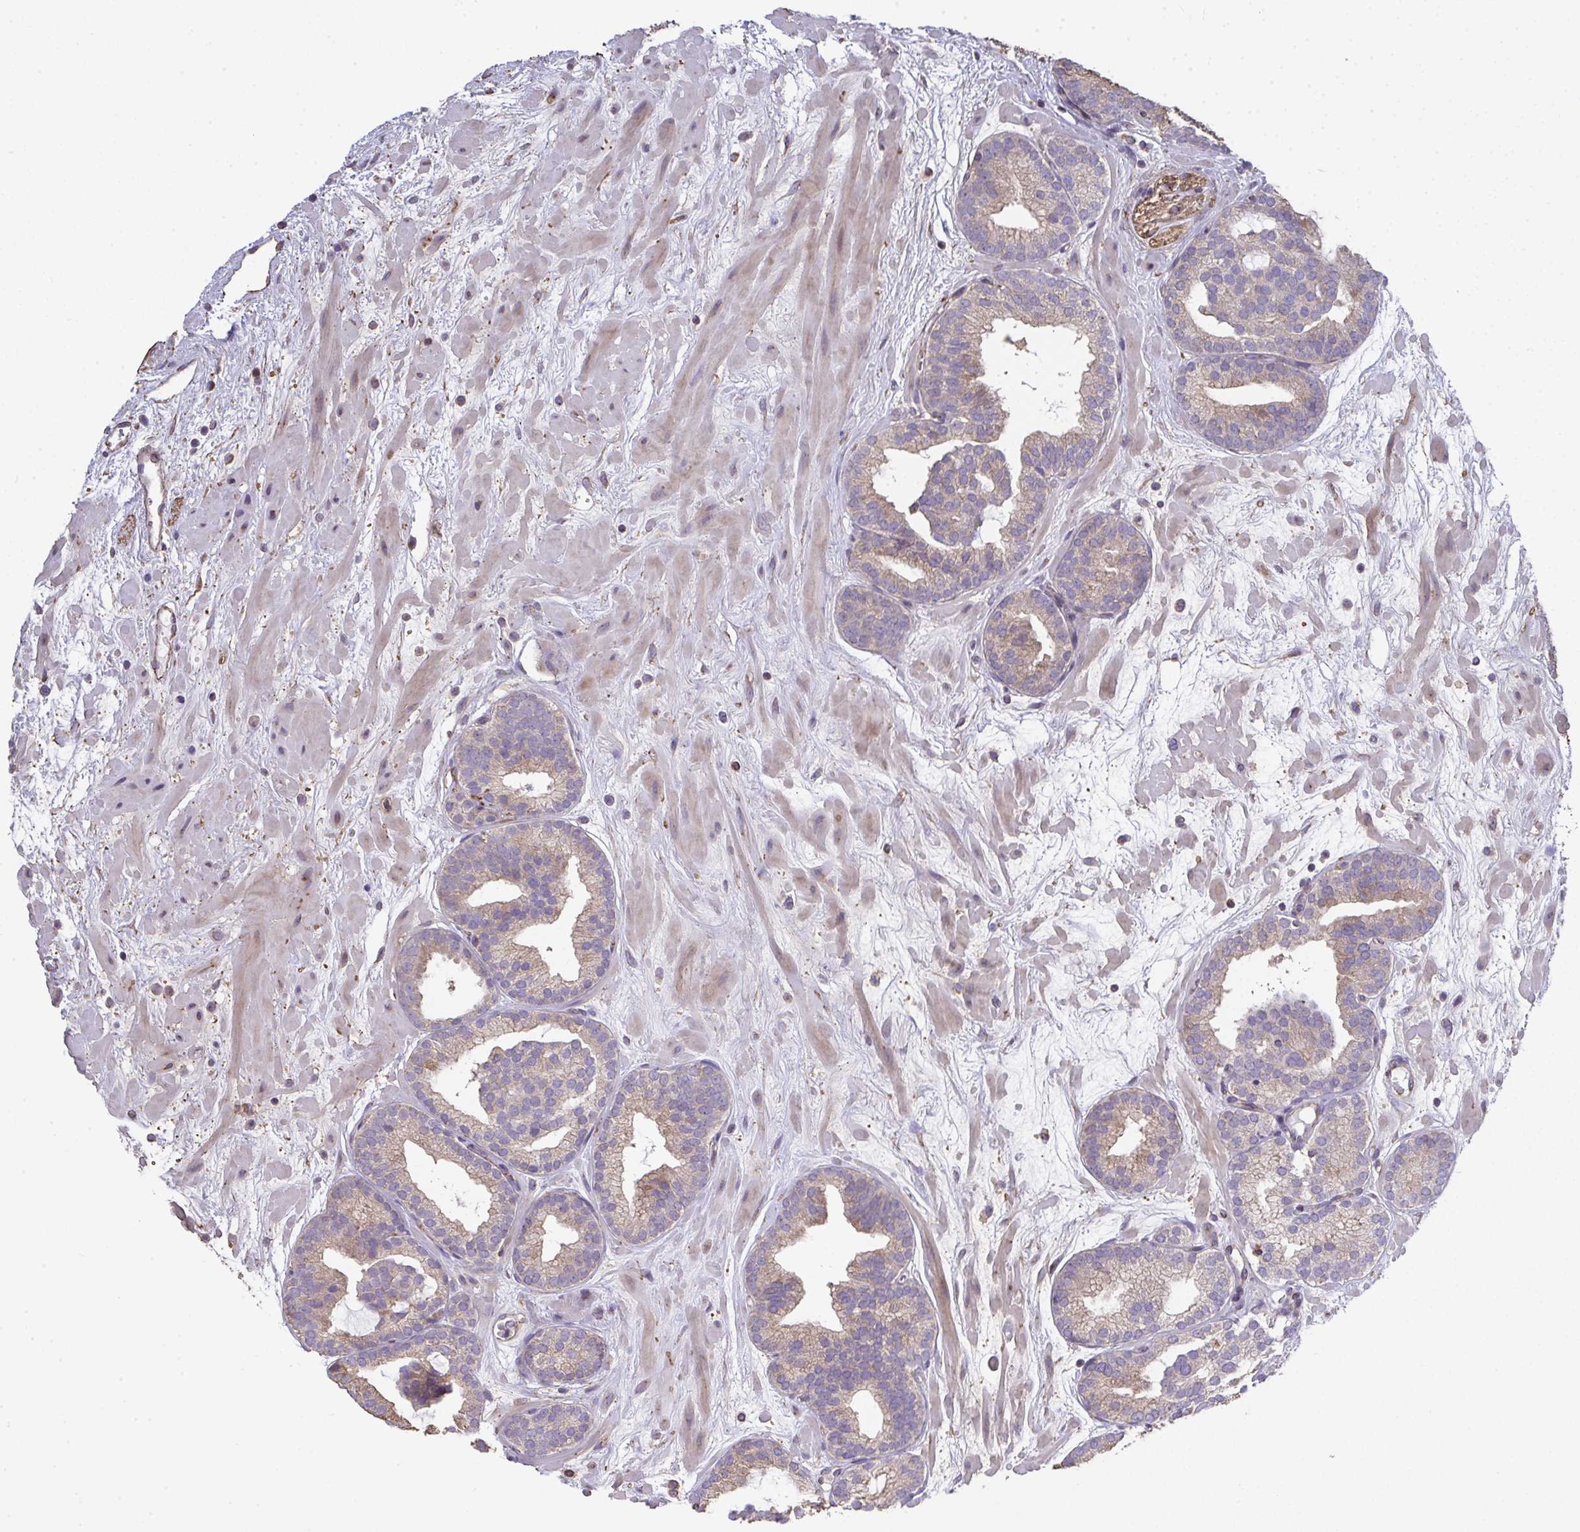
{"staining": {"intensity": "weak", "quantity": "25%-75%", "location": "cytoplasmic/membranous"}, "tissue": "prostate cancer", "cell_type": "Tumor cells", "image_type": "cancer", "snomed": [{"axis": "morphology", "description": "Adenocarcinoma, High grade"}, {"axis": "topography", "description": "Prostate"}], "caption": "An immunohistochemistry (IHC) micrograph of neoplastic tissue is shown. Protein staining in brown labels weak cytoplasmic/membranous positivity in prostate high-grade adenocarcinoma within tumor cells.", "gene": "RUNDC3B", "patient": {"sex": "male", "age": 66}}